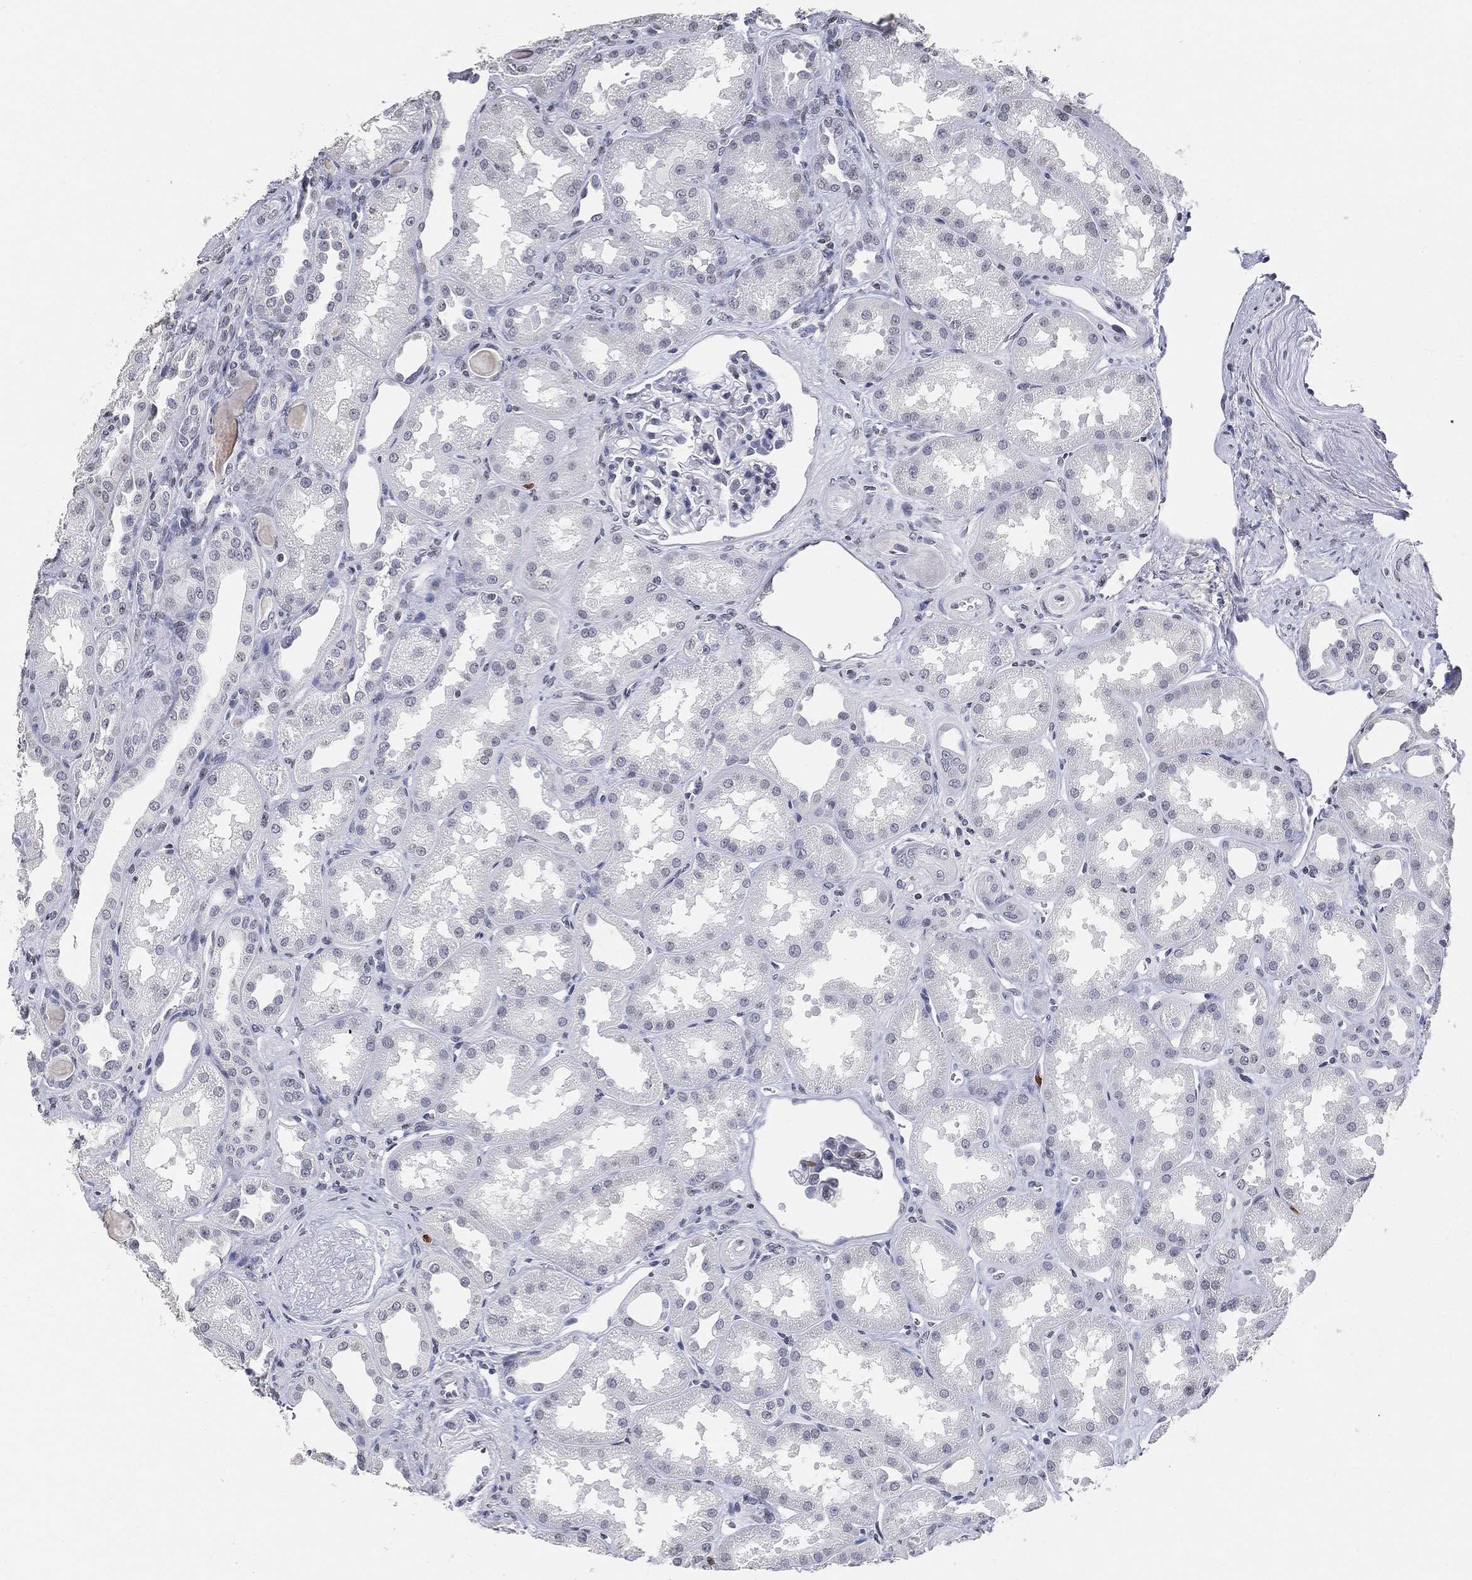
{"staining": {"intensity": "negative", "quantity": "none", "location": "none"}, "tissue": "kidney", "cell_type": "Cells in glomeruli", "image_type": "normal", "snomed": [{"axis": "morphology", "description": "Normal tissue, NOS"}, {"axis": "topography", "description": "Kidney"}], "caption": "IHC histopathology image of unremarkable human kidney stained for a protein (brown), which reveals no expression in cells in glomeruli. (Brightfield microscopy of DAB immunohistochemistry at high magnification).", "gene": "ARG1", "patient": {"sex": "male", "age": 61}}